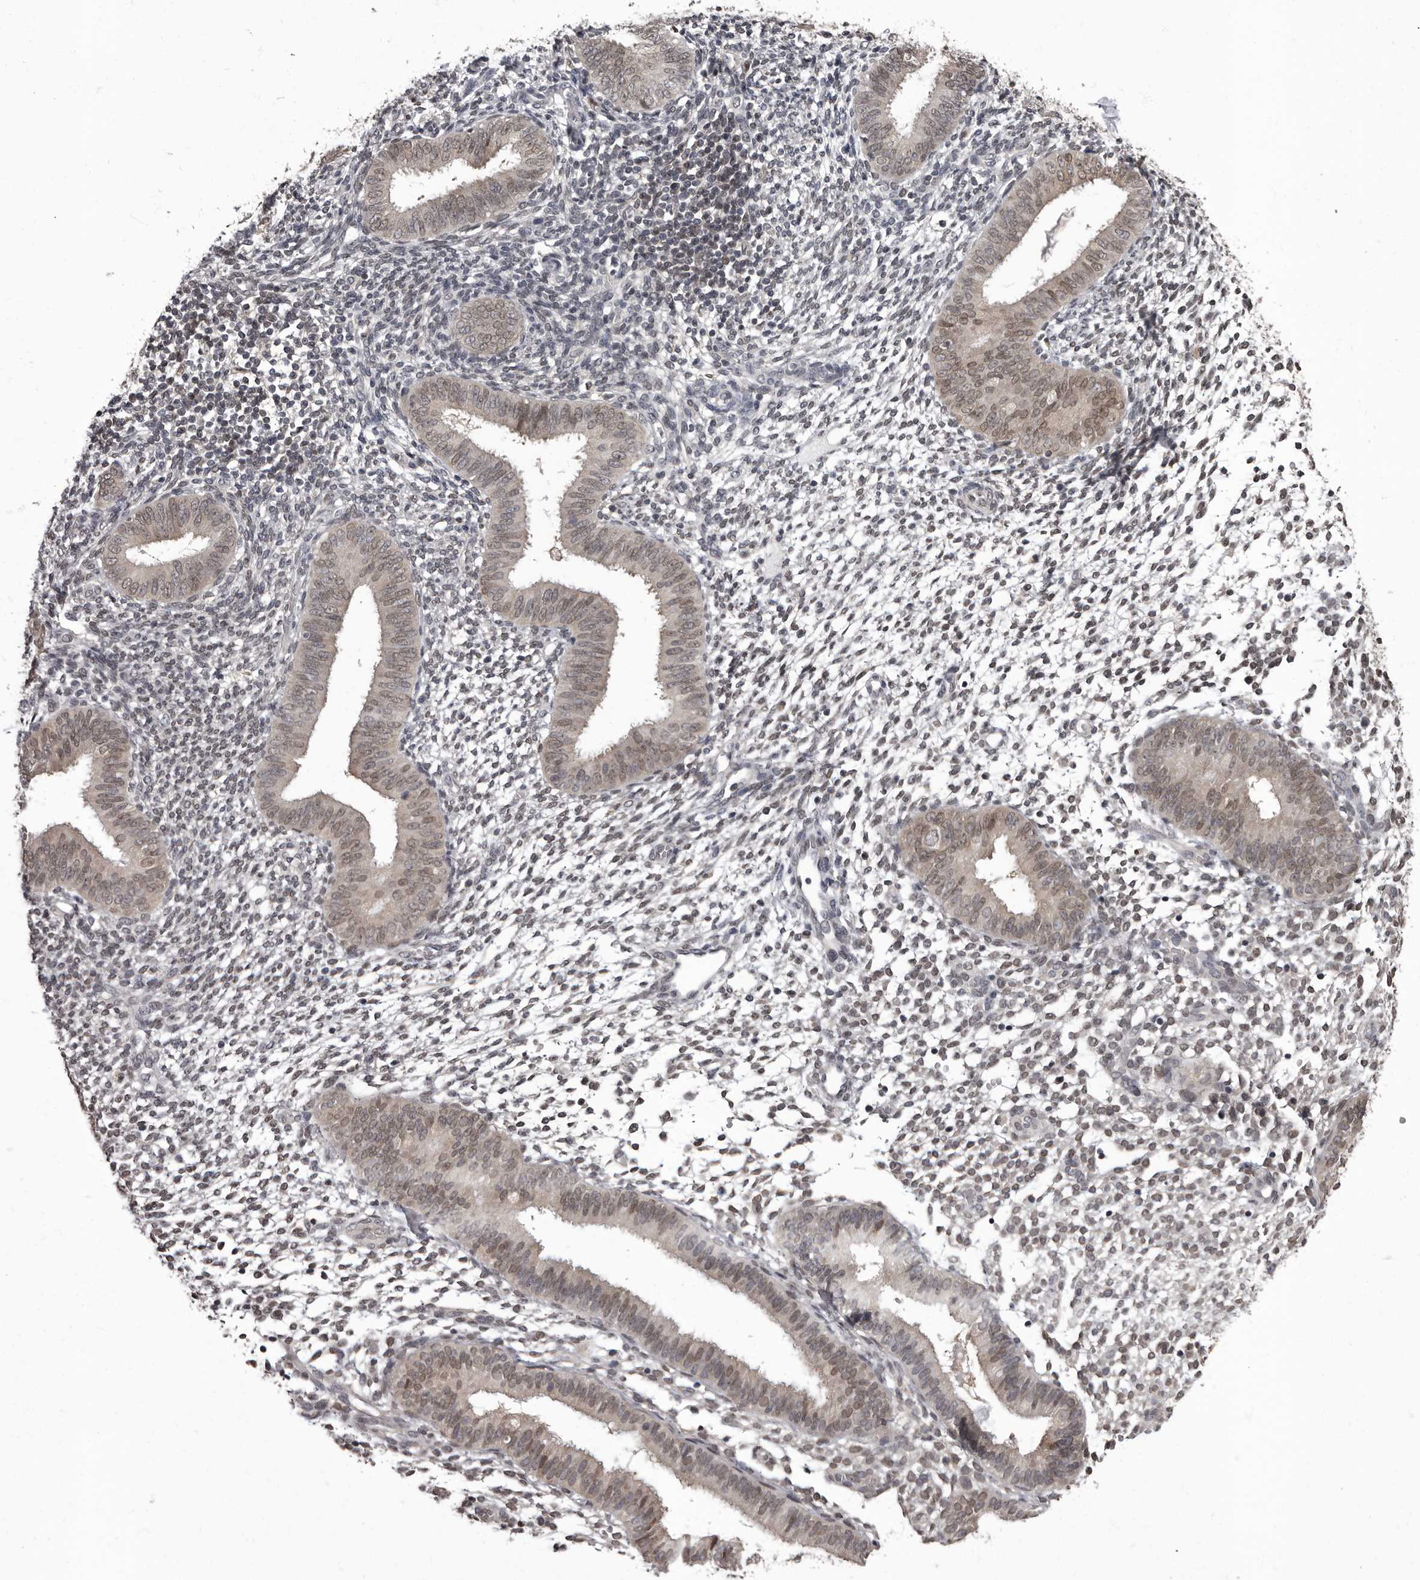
{"staining": {"intensity": "weak", "quantity": "25%-75%", "location": "nuclear"}, "tissue": "endometrium", "cell_type": "Cells in endometrial stroma", "image_type": "normal", "snomed": [{"axis": "morphology", "description": "Normal tissue, NOS"}, {"axis": "topography", "description": "Uterus"}, {"axis": "topography", "description": "Endometrium"}], "caption": "A high-resolution histopathology image shows immunohistochemistry (IHC) staining of normal endometrium, which reveals weak nuclear positivity in approximately 25%-75% of cells in endometrial stroma. (brown staining indicates protein expression, while blue staining denotes nuclei).", "gene": "C1orf50", "patient": {"sex": "female", "age": 48}}